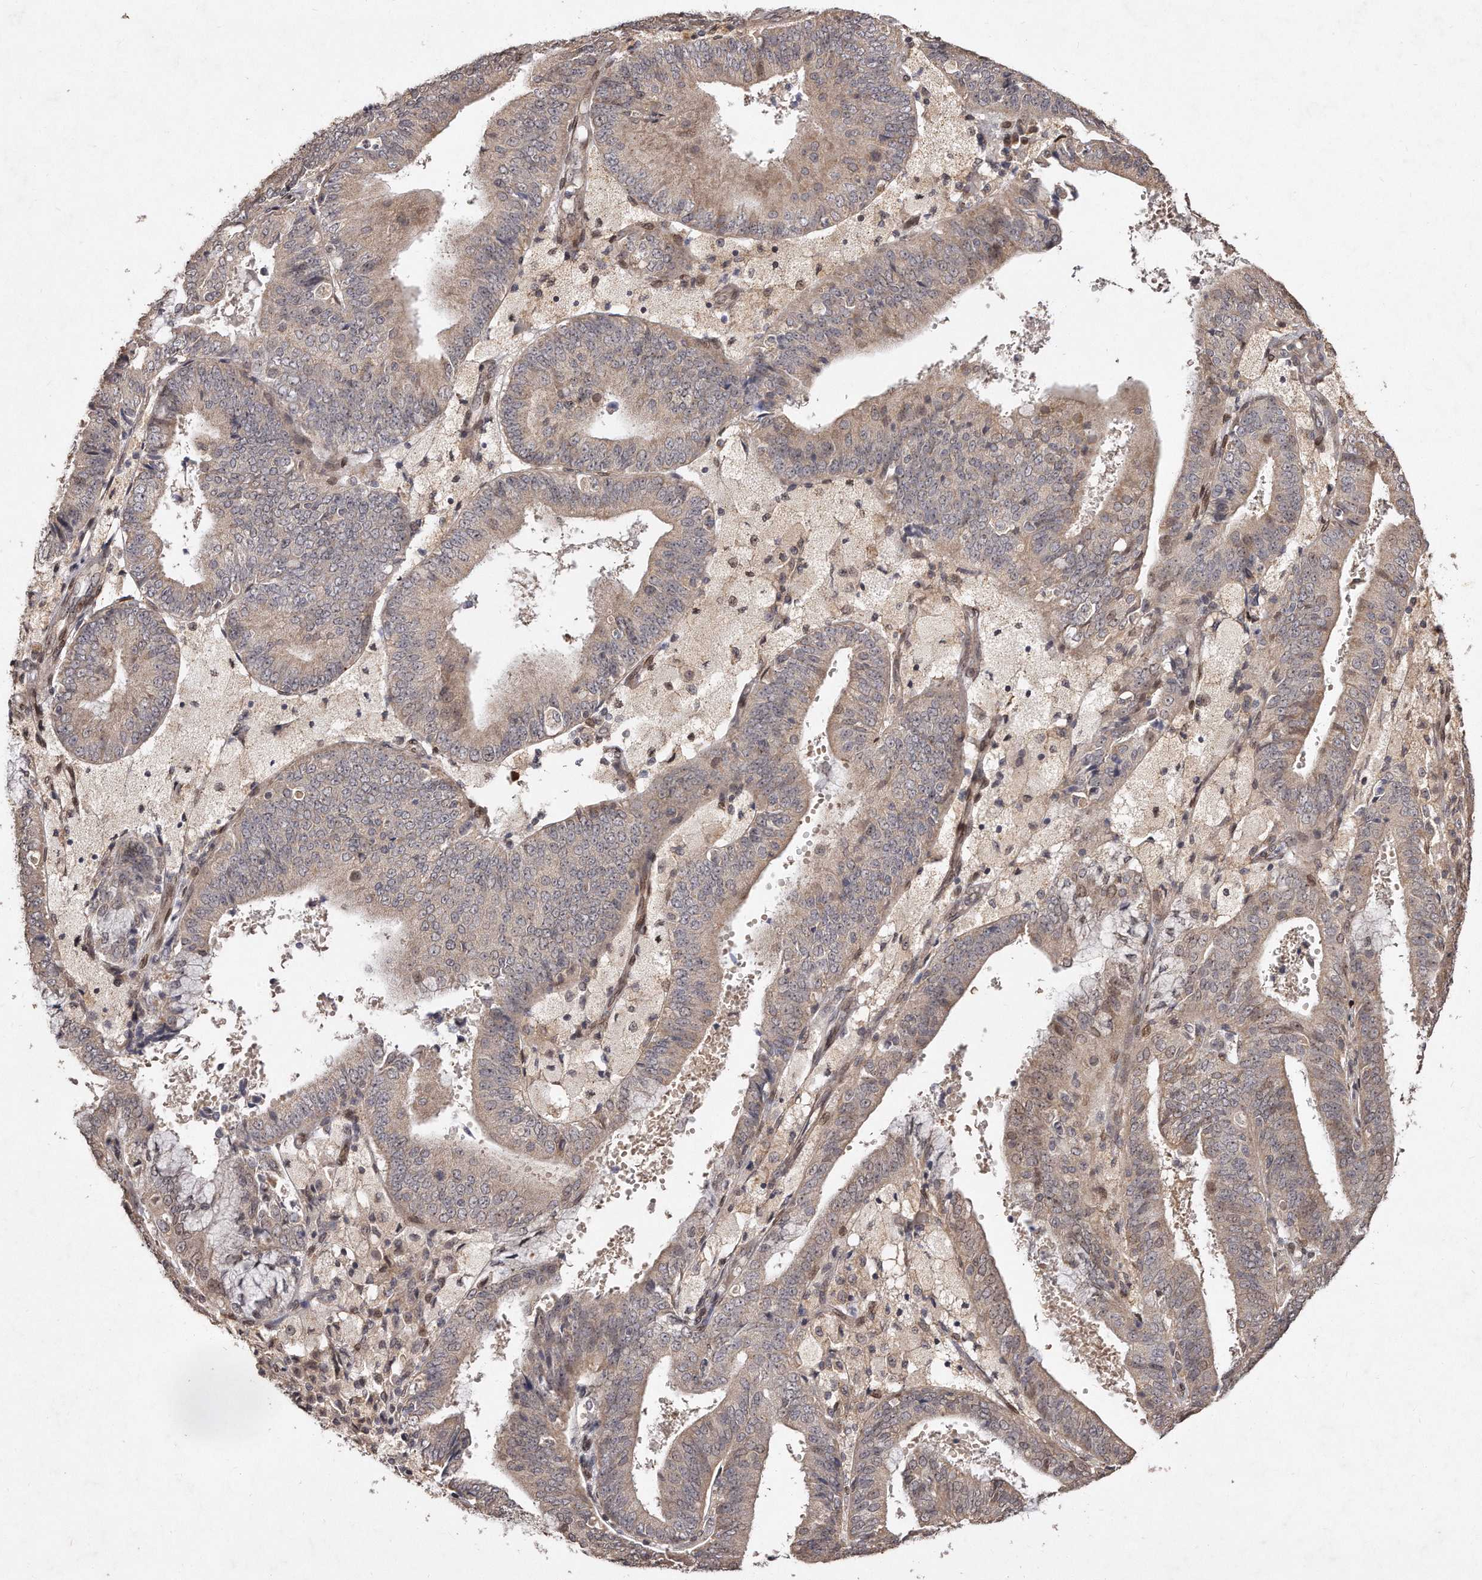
{"staining": {"intensity": "moderate", "quantity": "25%-75%", "location": "cytoplasmic/membranous"}, "tissue": "endometrial cancer", "cell_type": "Tumor cells", "image_type": "cancer", "snomed": [{"axis": "morphology", "description": "Adenocarcinoma, NOS"}, {"axis": "topography", "description": "Endometrium"}], "caption": "Brown immunohistochemical staining in endometrial adenocarcinoma demonstrates moderate cytoplasmic/membranous positivity in about 25%-75% of tumor cells. Using DAB (3,3'-diaminobenzidine) (brown) and hematoxylin (blue) stains, captured at high magnification using brightfield microscopy.", "gene": "HASPIN", "patient": {"sex": "female", "age": 63}}